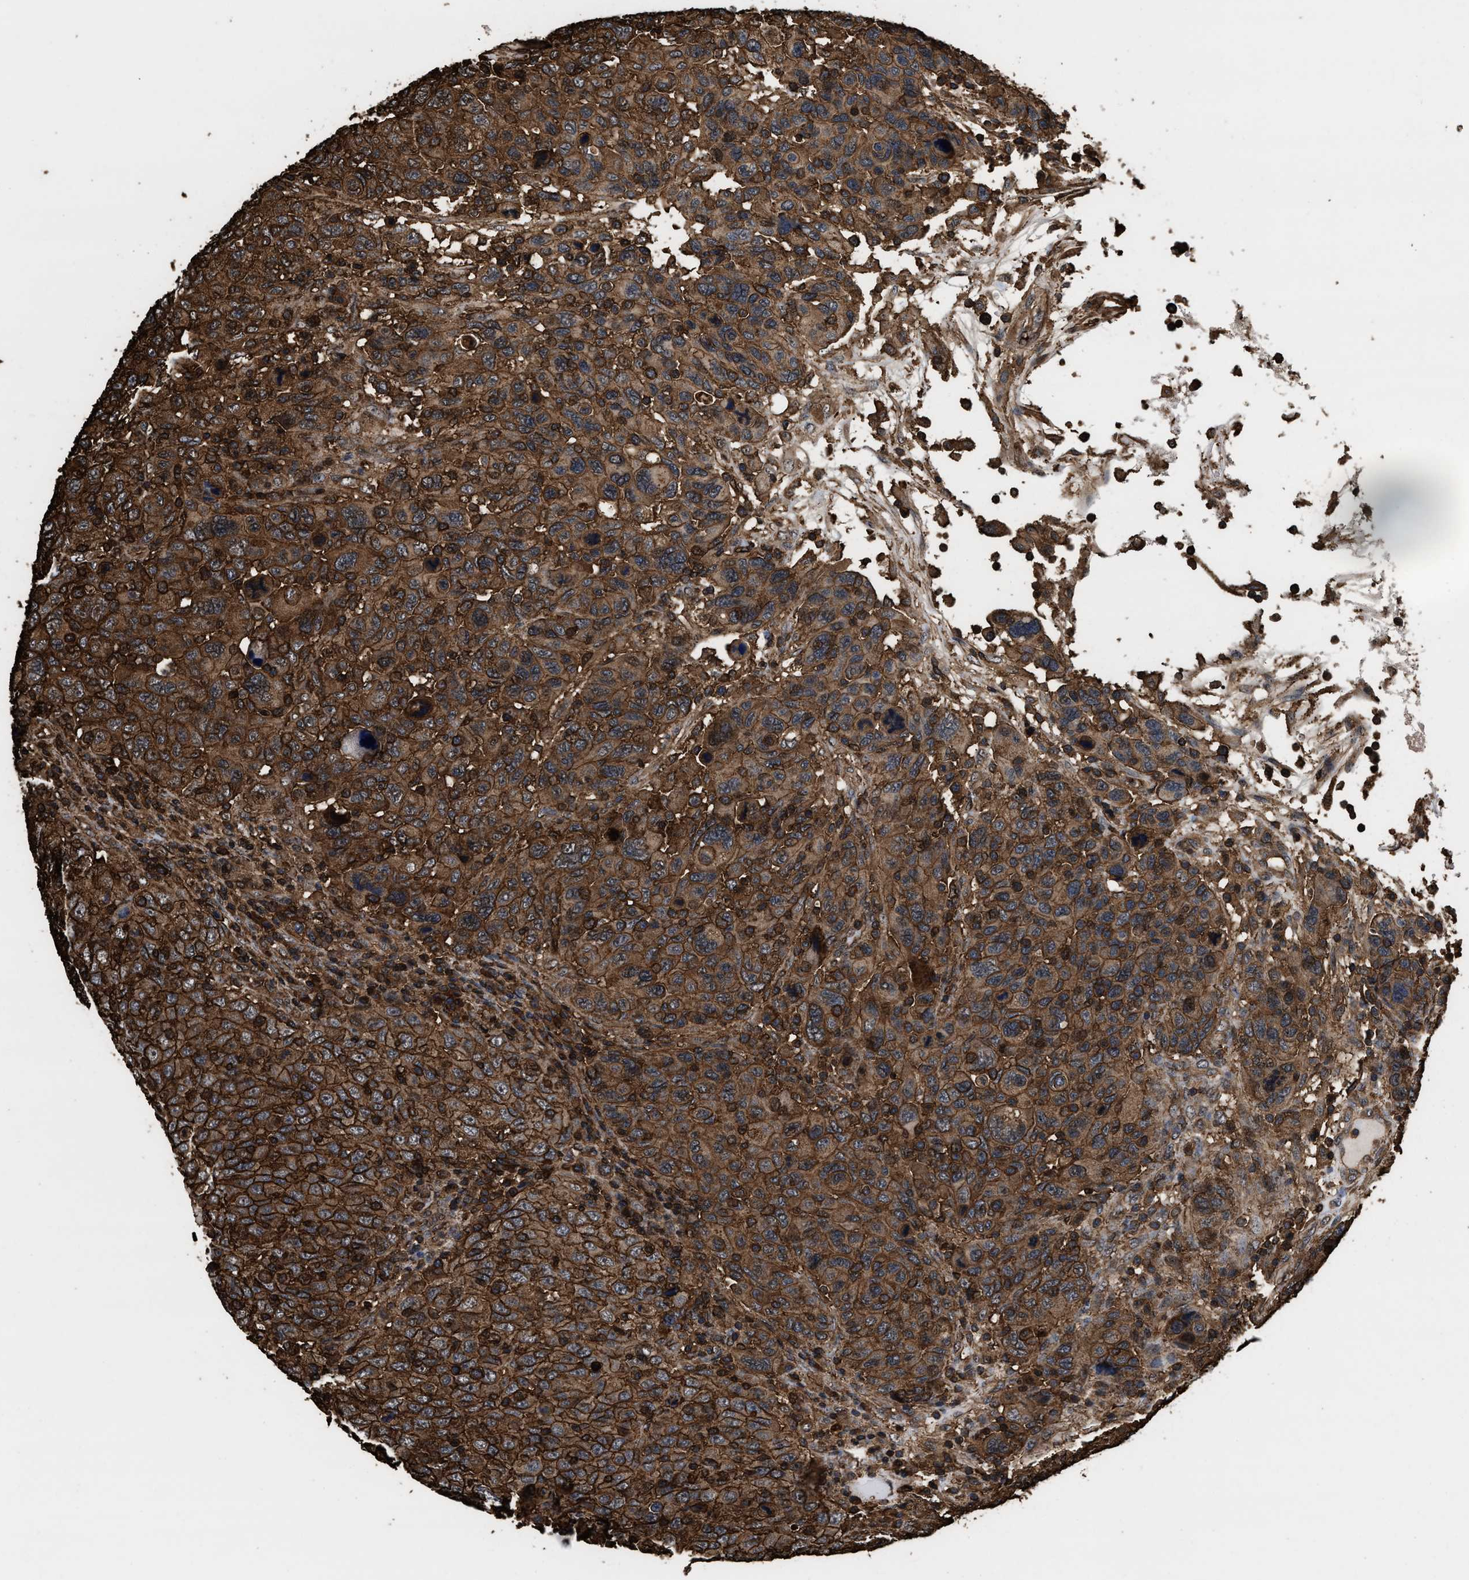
{"staining": {"intensity": "strong", "quantity": ">75%", "location": "cytoplasmic/membranous"}, "tissue": "breast cancer", "cell_type": "Tumor cells", "image_type": "cancer", "snomed": [{"axis": "morphology", "description": "Duct carcinoma"}, {"axis": "topography", "description": "Breast"}], "caption": "Breast cancer (infiltrating ductal carcinoma) stained with DAB (3,3'-diaminobenzidine) immunohistochemistry displays high levels of strong cytoplasmic/membranous expression in approximately >75% of tumor cells.", "gene": "KBTBD2", "patient": {"sex": "female", "age": 37}}